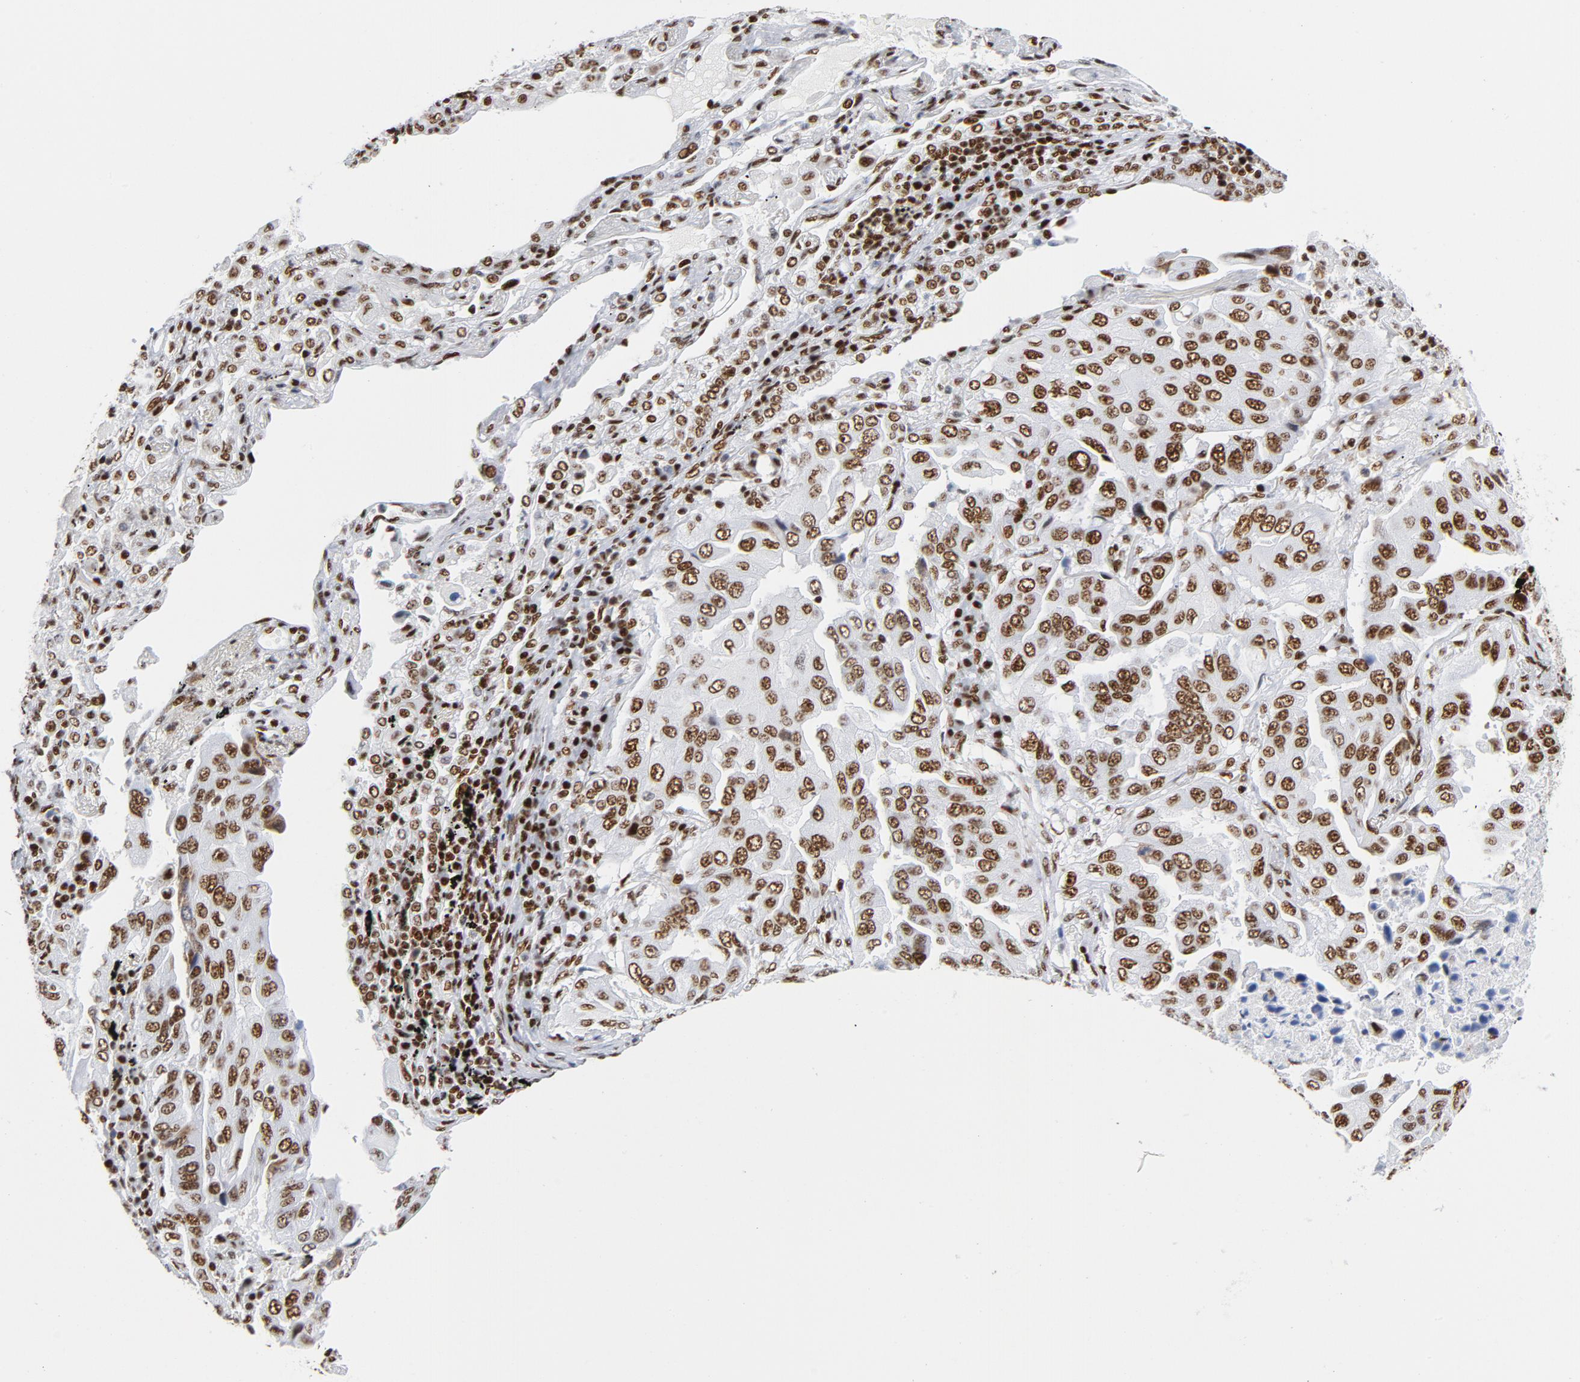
{"staining": {"intensity": "strong", "quantity": ">75%", "location": "nuclear"}, "tissue": "lung cancer", "cell_type": "Tumor cells", "image_type": "cancer", "snomed": [{"axis": "morphology", "description": "Adenocarcinoma, NOS"}, {"axis": "topography", "description": "Lung"}], "caption": "The immunohistochemical stain highlights strong nuclear positivity in tumor cells of lung adenocarcinoma tissue.", "gene": "XRCC5", "patient": {"sex": "female", "age": 65}}